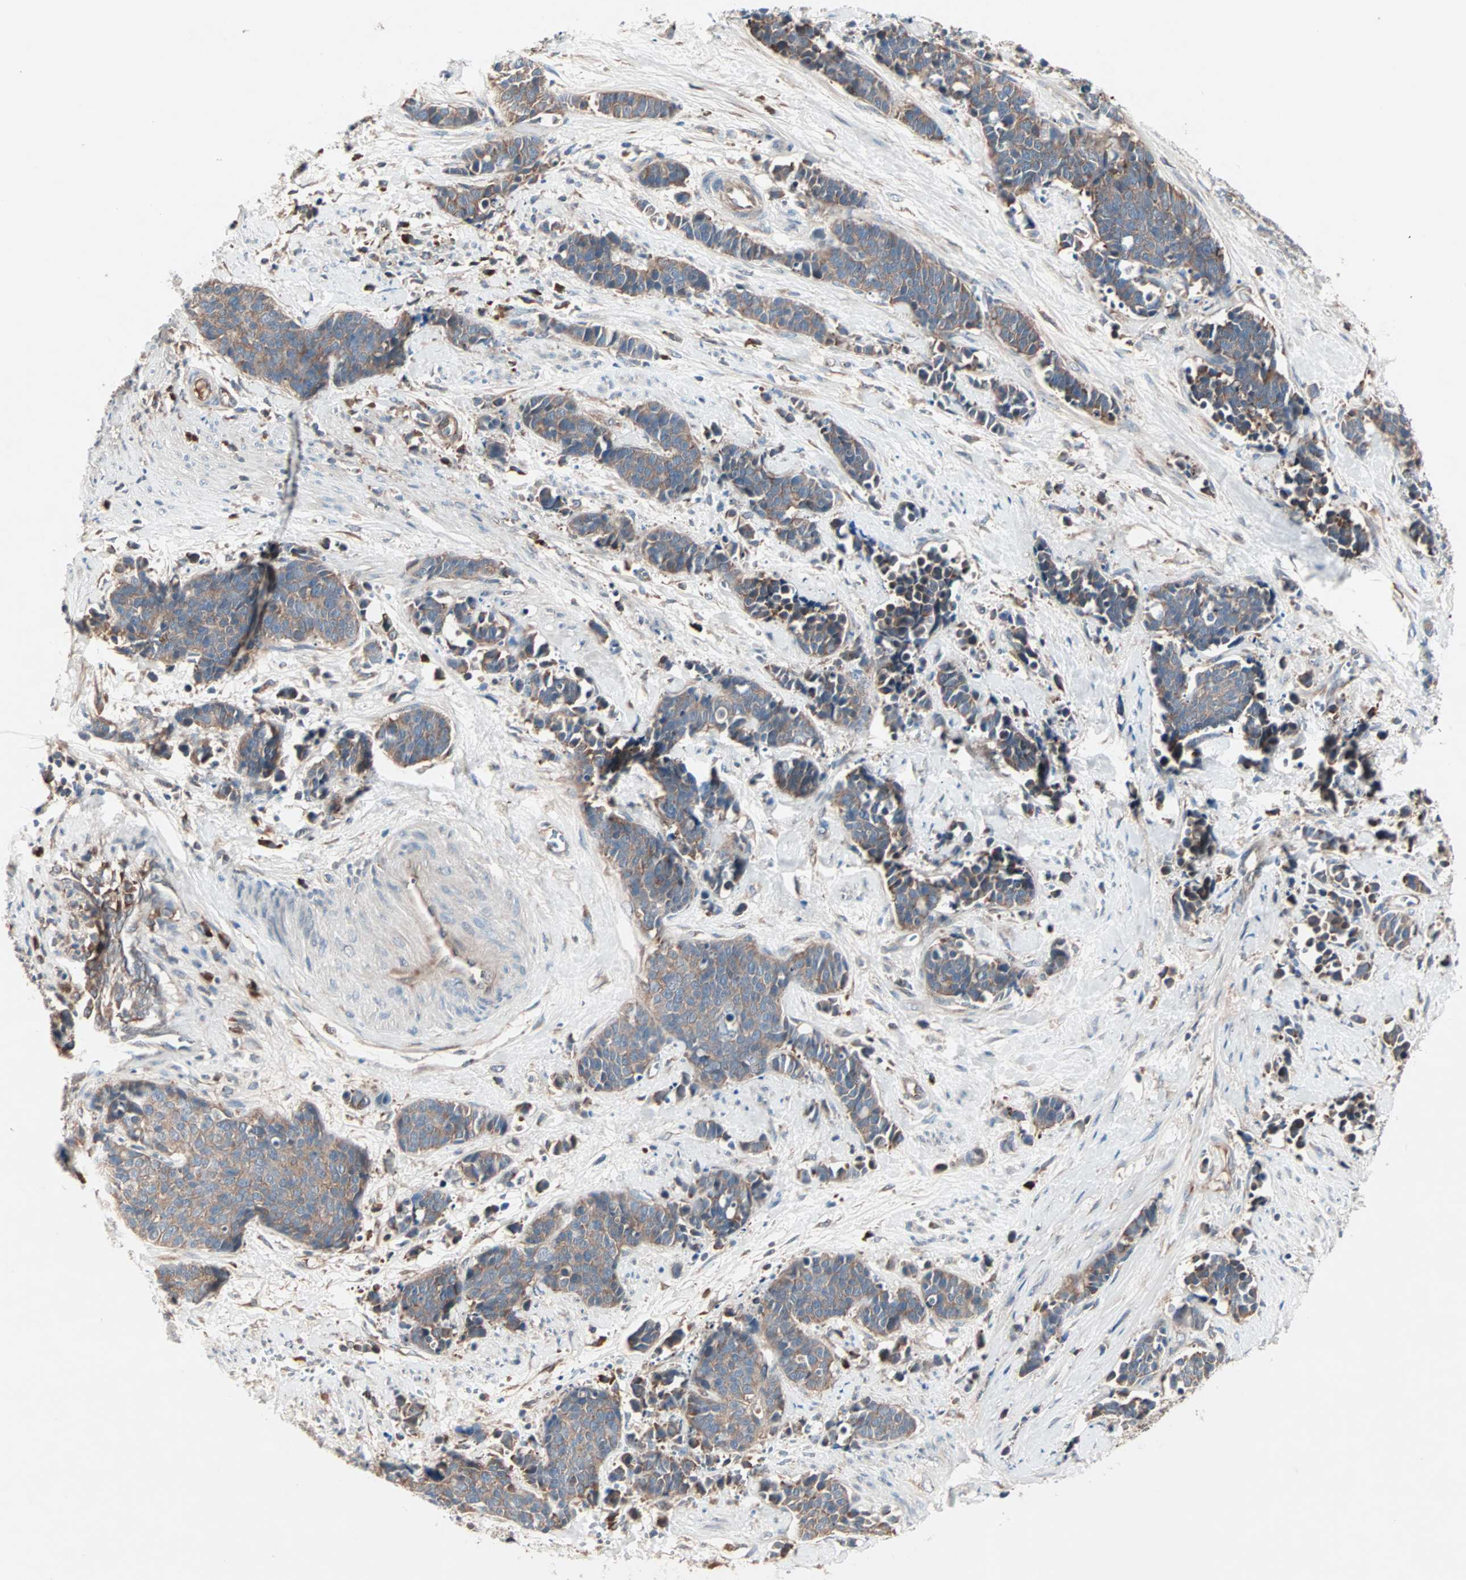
{"staining": {"intensity": "moderate", "quantity": ">75%", "location": "cytoplasmic/membranous"}, "tissue": "cervical cancer", "cell_type": "Tumor cells", "image_type": "cancer", "snomed": [{"axis": "morphology", "description": "Squamous cell carcinoma, NOS"}, {"axis": "topography", "description": "Cervix"}], "caption": "Human cervical cancer (squamous cell carcinoma) stained with a protein marker reveals moderate staining in tumor cells.", "gene": "CAD", "patient": {"sex": "female", "age": 35}}